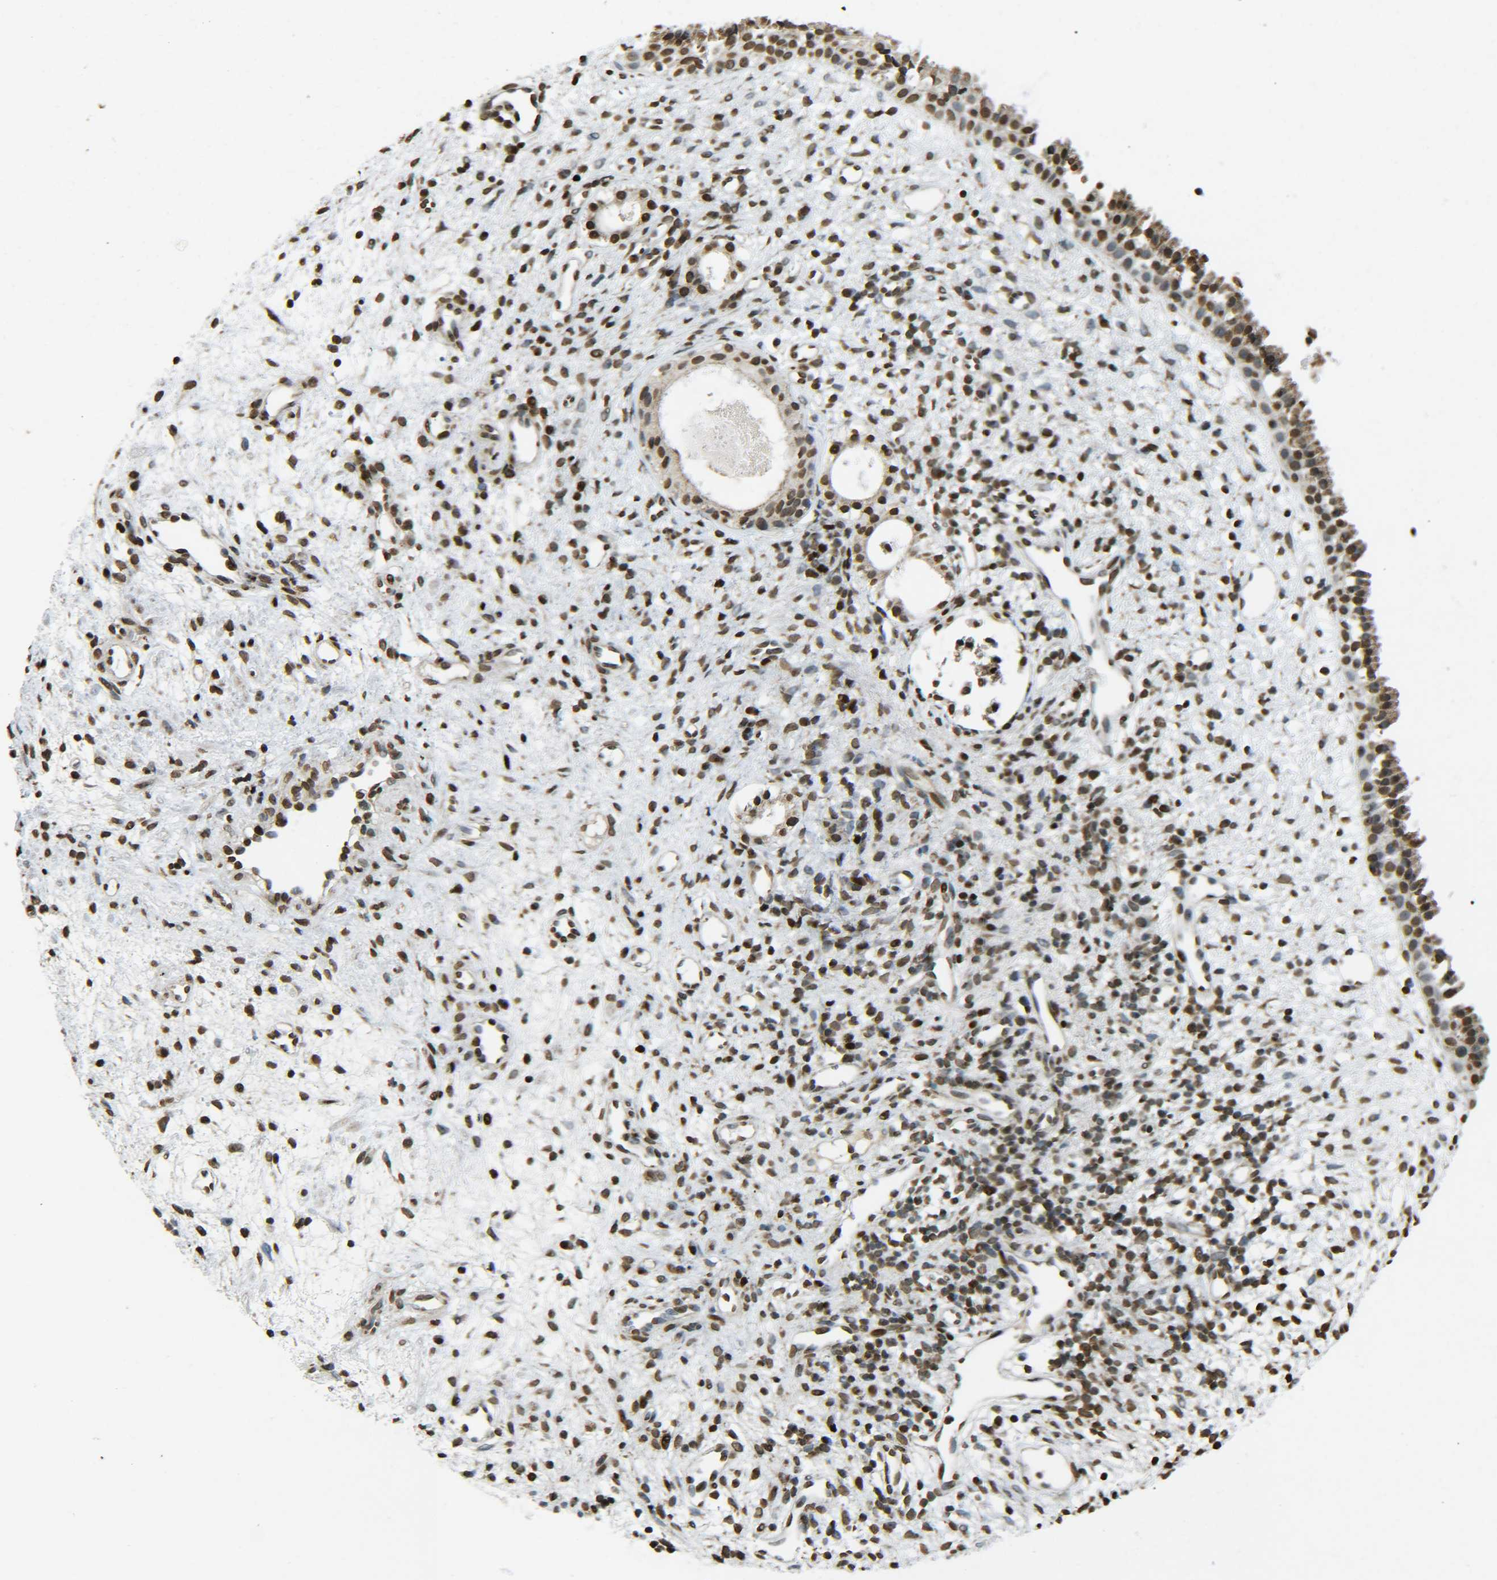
{"staining": {"intensity": "strong", "quantity": "25%-75%", "location": "cytoplasmic/membranous,nuclear"}, "tissue": "nasopharynx", "cell_type": "Respiratory epithelial cells", "image_type": "normal", "snomed": [{"axis": "morphology", "description": "Normal tissue, NOS"}, {"axis": "topography", "description": "Nasopharynx"}], "caption": "Human nasopharynx stained for a protein (brown) demonstrates strong cytoplasmic/membranous,nuclear positive expression in about 25%-75% of respiratory epithelial cells.", "gene": "NEUROG2", "patient": {"sex": "male", "age": 22}}